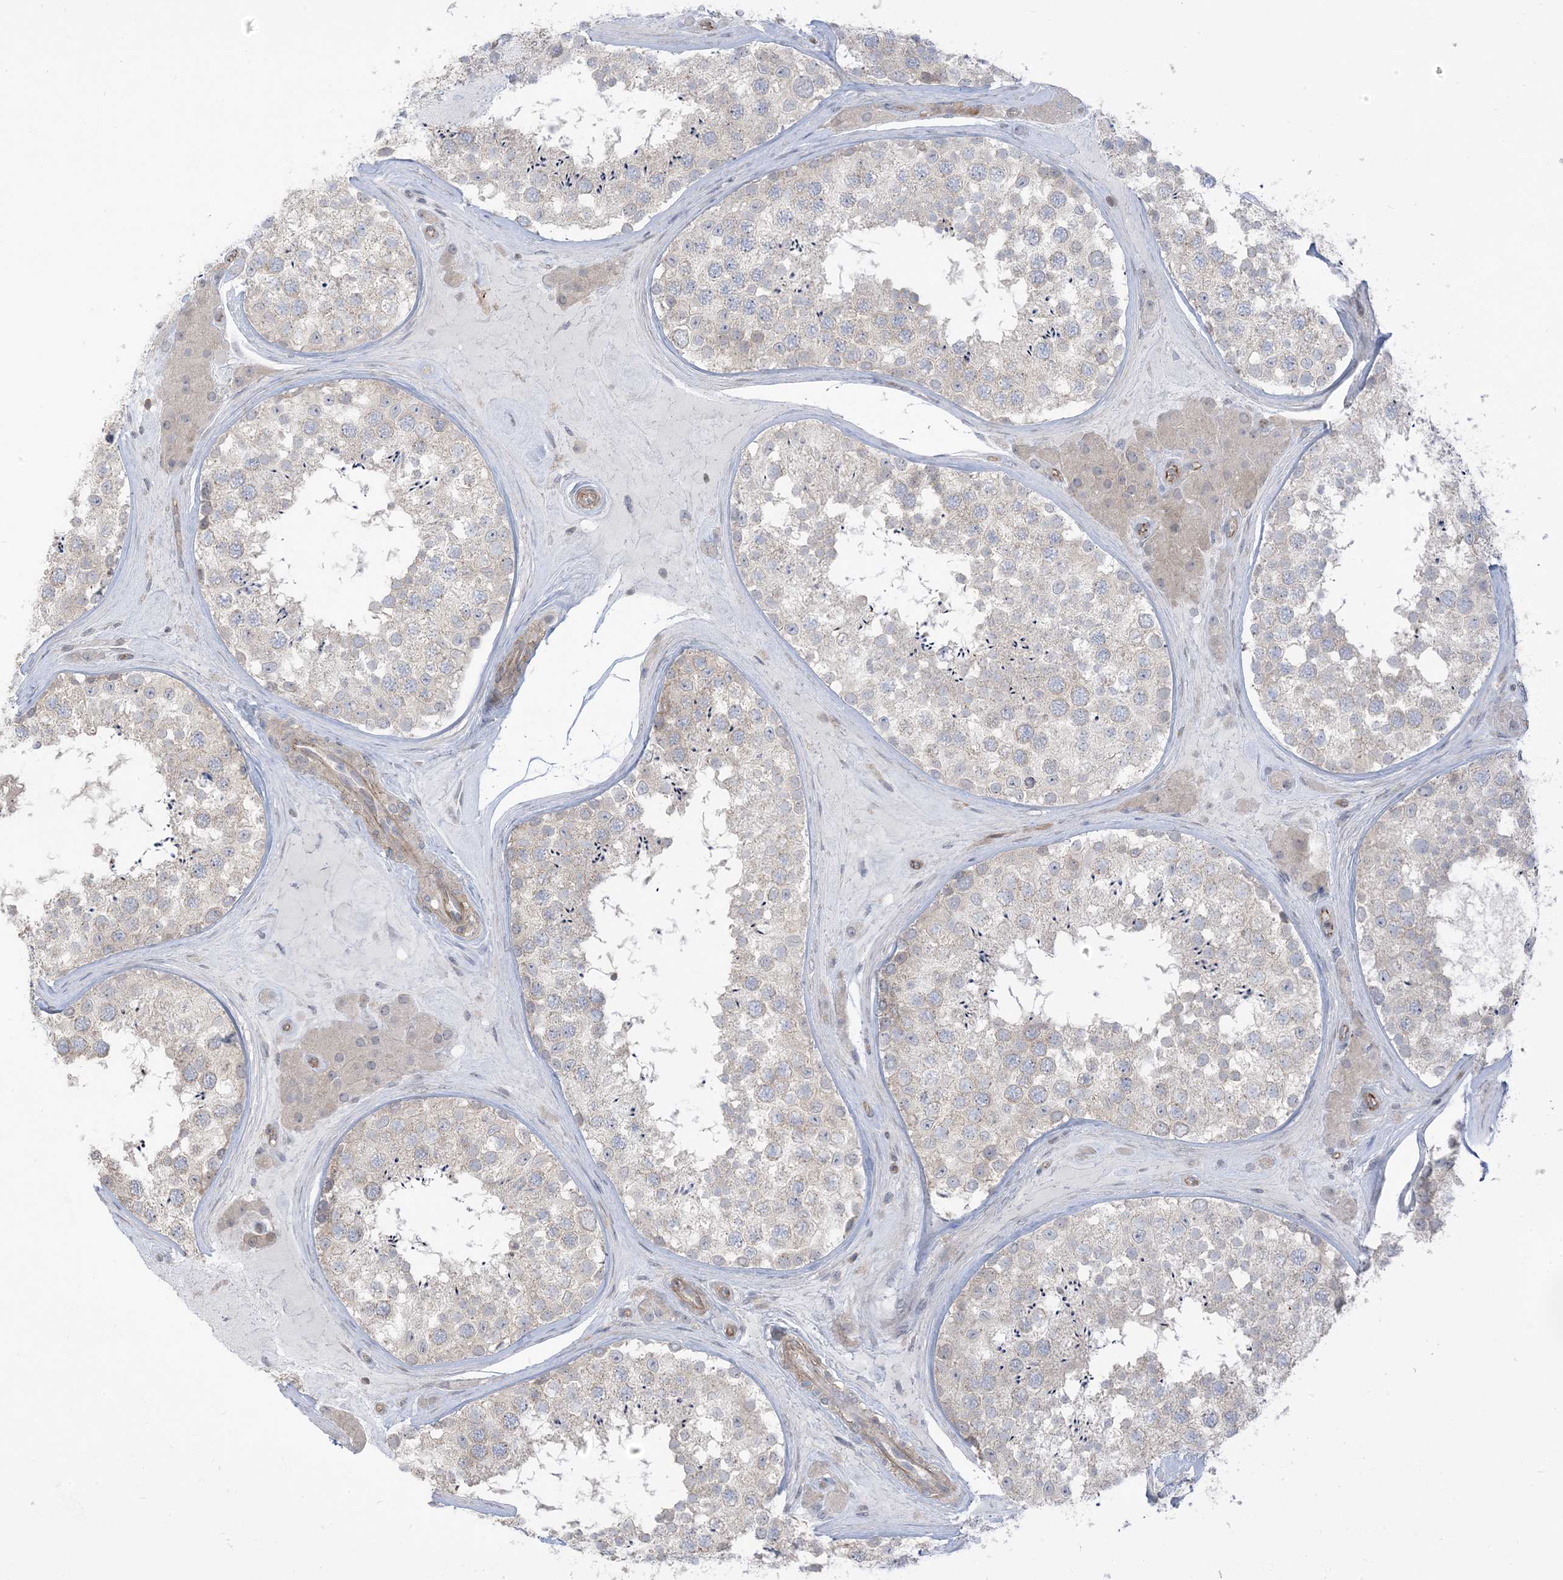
{"staining": {"intensity": "weak", "quantity": "<25%", "location": "cytoplasmic/membranous"}, "tissue": "testis", "cell_type": "Cells in seminiferous ducts", "image_type": "normal", "snomed": [{"axis": "morphology", "description": "Normal tissue, NOS"}, {"axis": "topography", "description": "Testis"}], "caption": "The micrograph exhibits no significant positivity in cells in seminiferous ducts of testis.", "gene": "ICMT", "patient": {"sex": "male", "age": 46}}